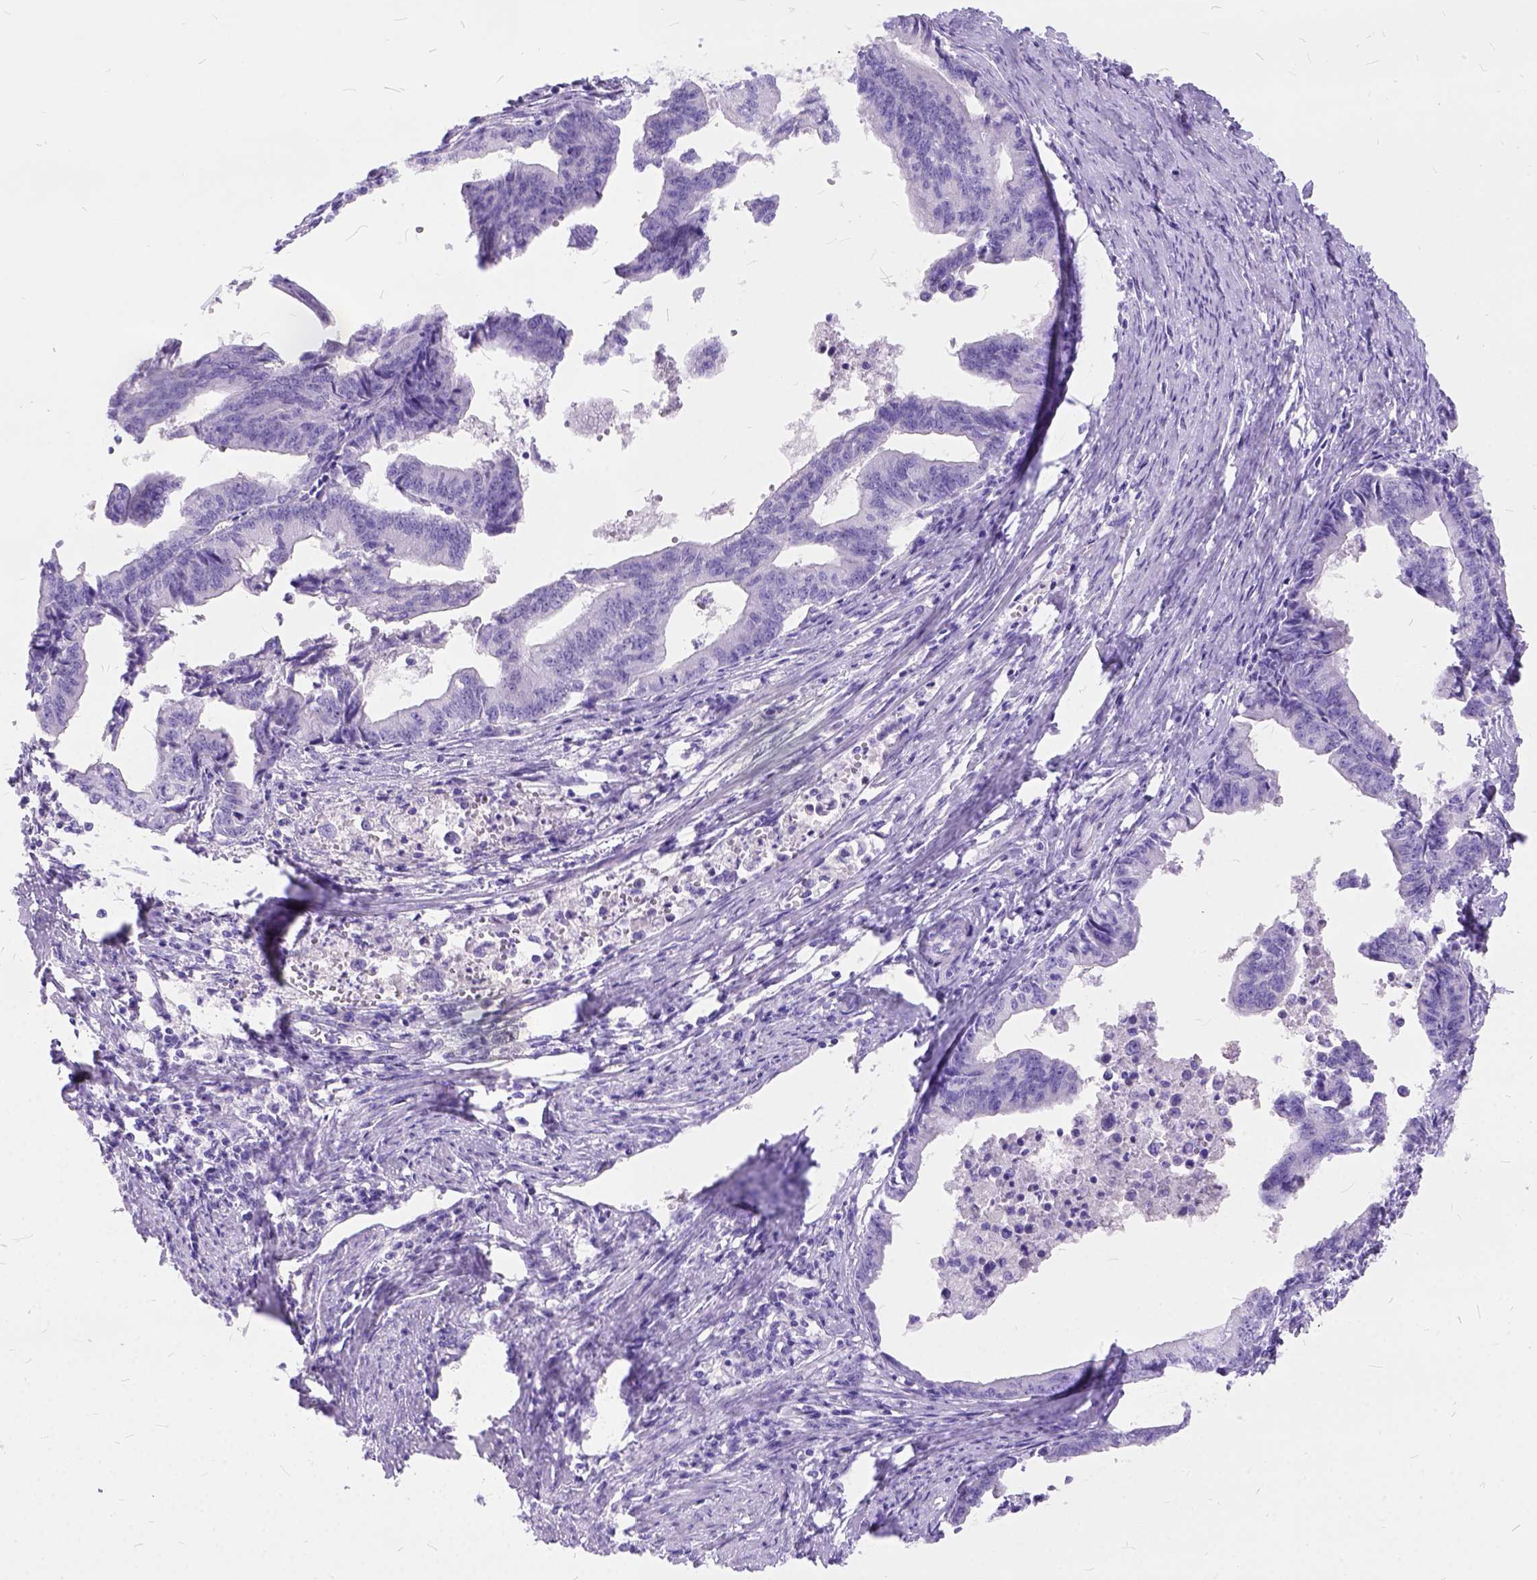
{"staining": {"intensity": "negative", "quantity": "none", "location": "none"}, "tissue": "endometrial cancer", "cell_type": "Tumor cells", "image_type": "cancer", "snomed": [{"axis": "morphology", "description": "Adenocarcinoma, NOS"}, {"axis": "topography", "description": "Endometrium"}], "caption": "IHC of human endometrial cancer demonstrates no expression in tumor cells.", "gene": "C1QTNF3", "patient": {"sex": "female", "age": 65}}